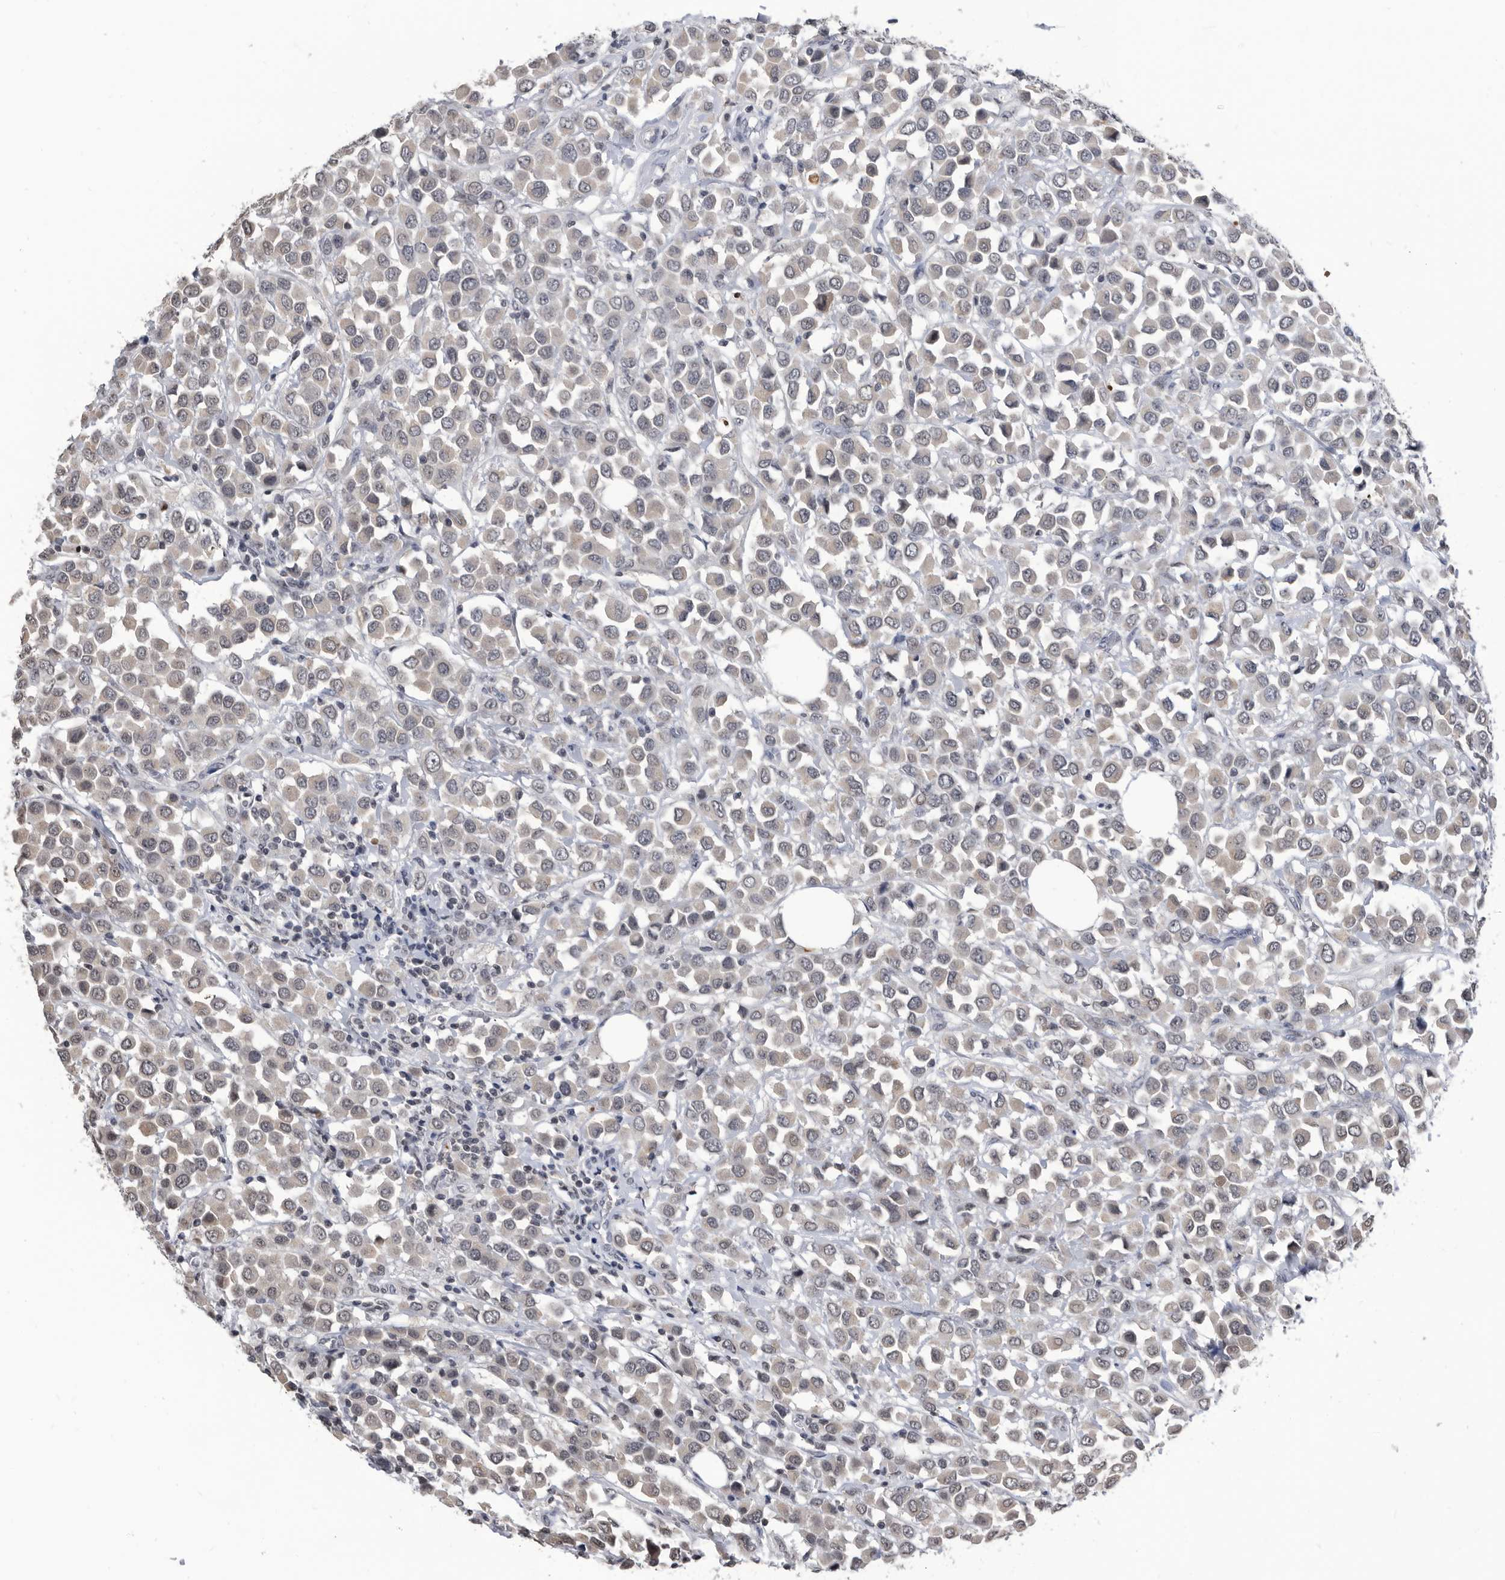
{"staining": {"intensity": "weak", "quantity": "25%-75%", "location": "cytoplasmic/membranous,nuclear"}, "tissue": "breast cancer", "cell_type": "Tumor cells", "image_type": "cancer", "snomed": [{"axis": "morphology", "description": "Duct carcinoma"}, {"axis": "topography", "description": "Breast"}], "caption": "IHC image of human breast cancer (intraductal carcinoma) stained for a protein (brown), which reveals low levels of weak cytoplasmic/membranous and nuclear expression in about 25%-75% of tumor cells.", "gene": "TSTD1", "patient": {"sex": "female", "age": 61}}